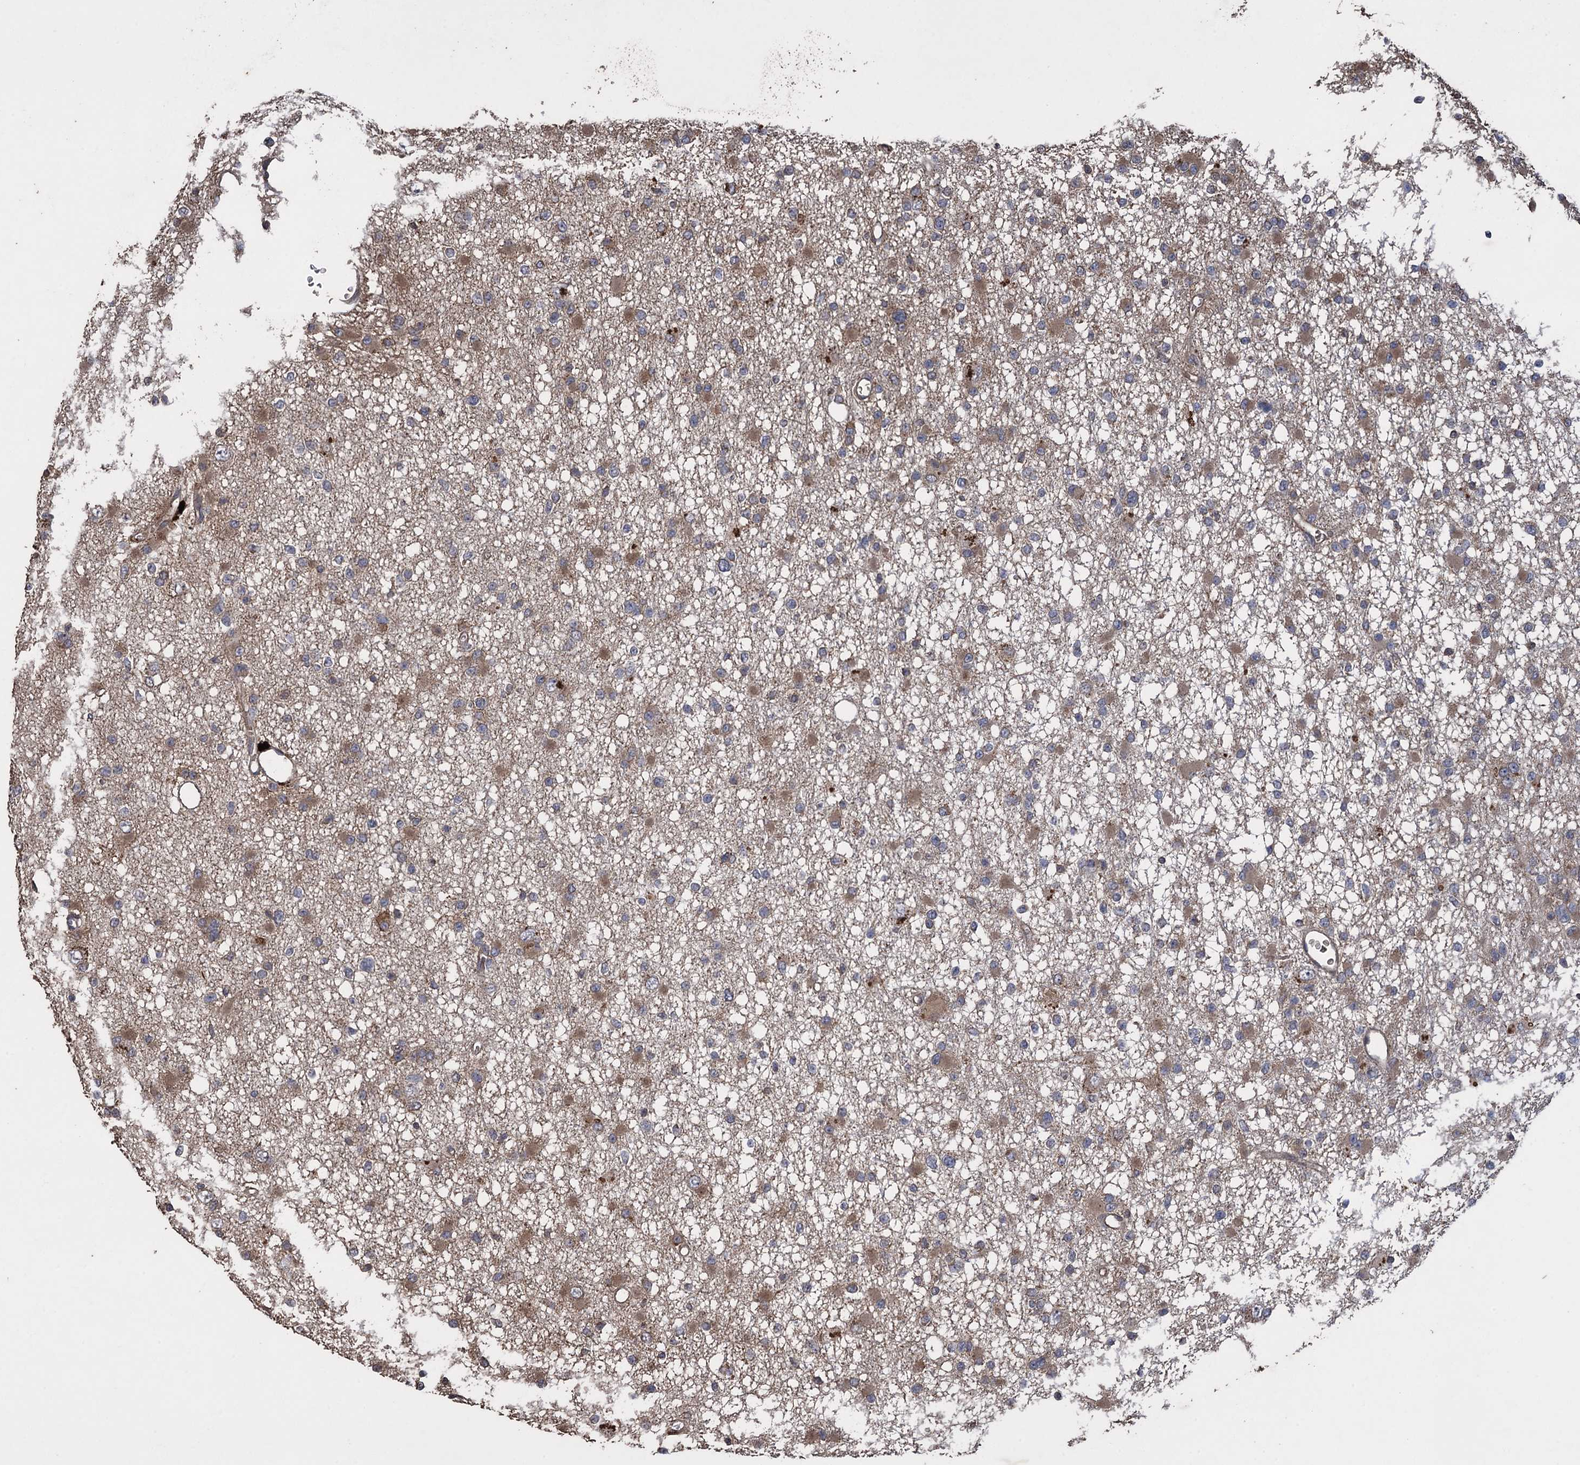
{"staining": {"intensity": "weak", "quantity": "25%-75%", "location": "cytoplasmic/membranous"}, "tissue": "glioma", "cell_type": "Tumor cells", "image_type": "cancer", "snomed": [{"axis": "morphology", "description": "Glioma, malignant, Low grade"}, {"axis": "topography", "description": "Brain"}], "caption": "Protein expression analysis of human glioma reveals weak cytoplasmic/membranous expression in about 25%-75% of tumor cells. The staining was performed using DAB, with brown indicating positive protein expression. Nuclei are stained blue with hematoxylin.", "gene": "TXNDC11", "patient": {"sex": "female", "age": 22}}